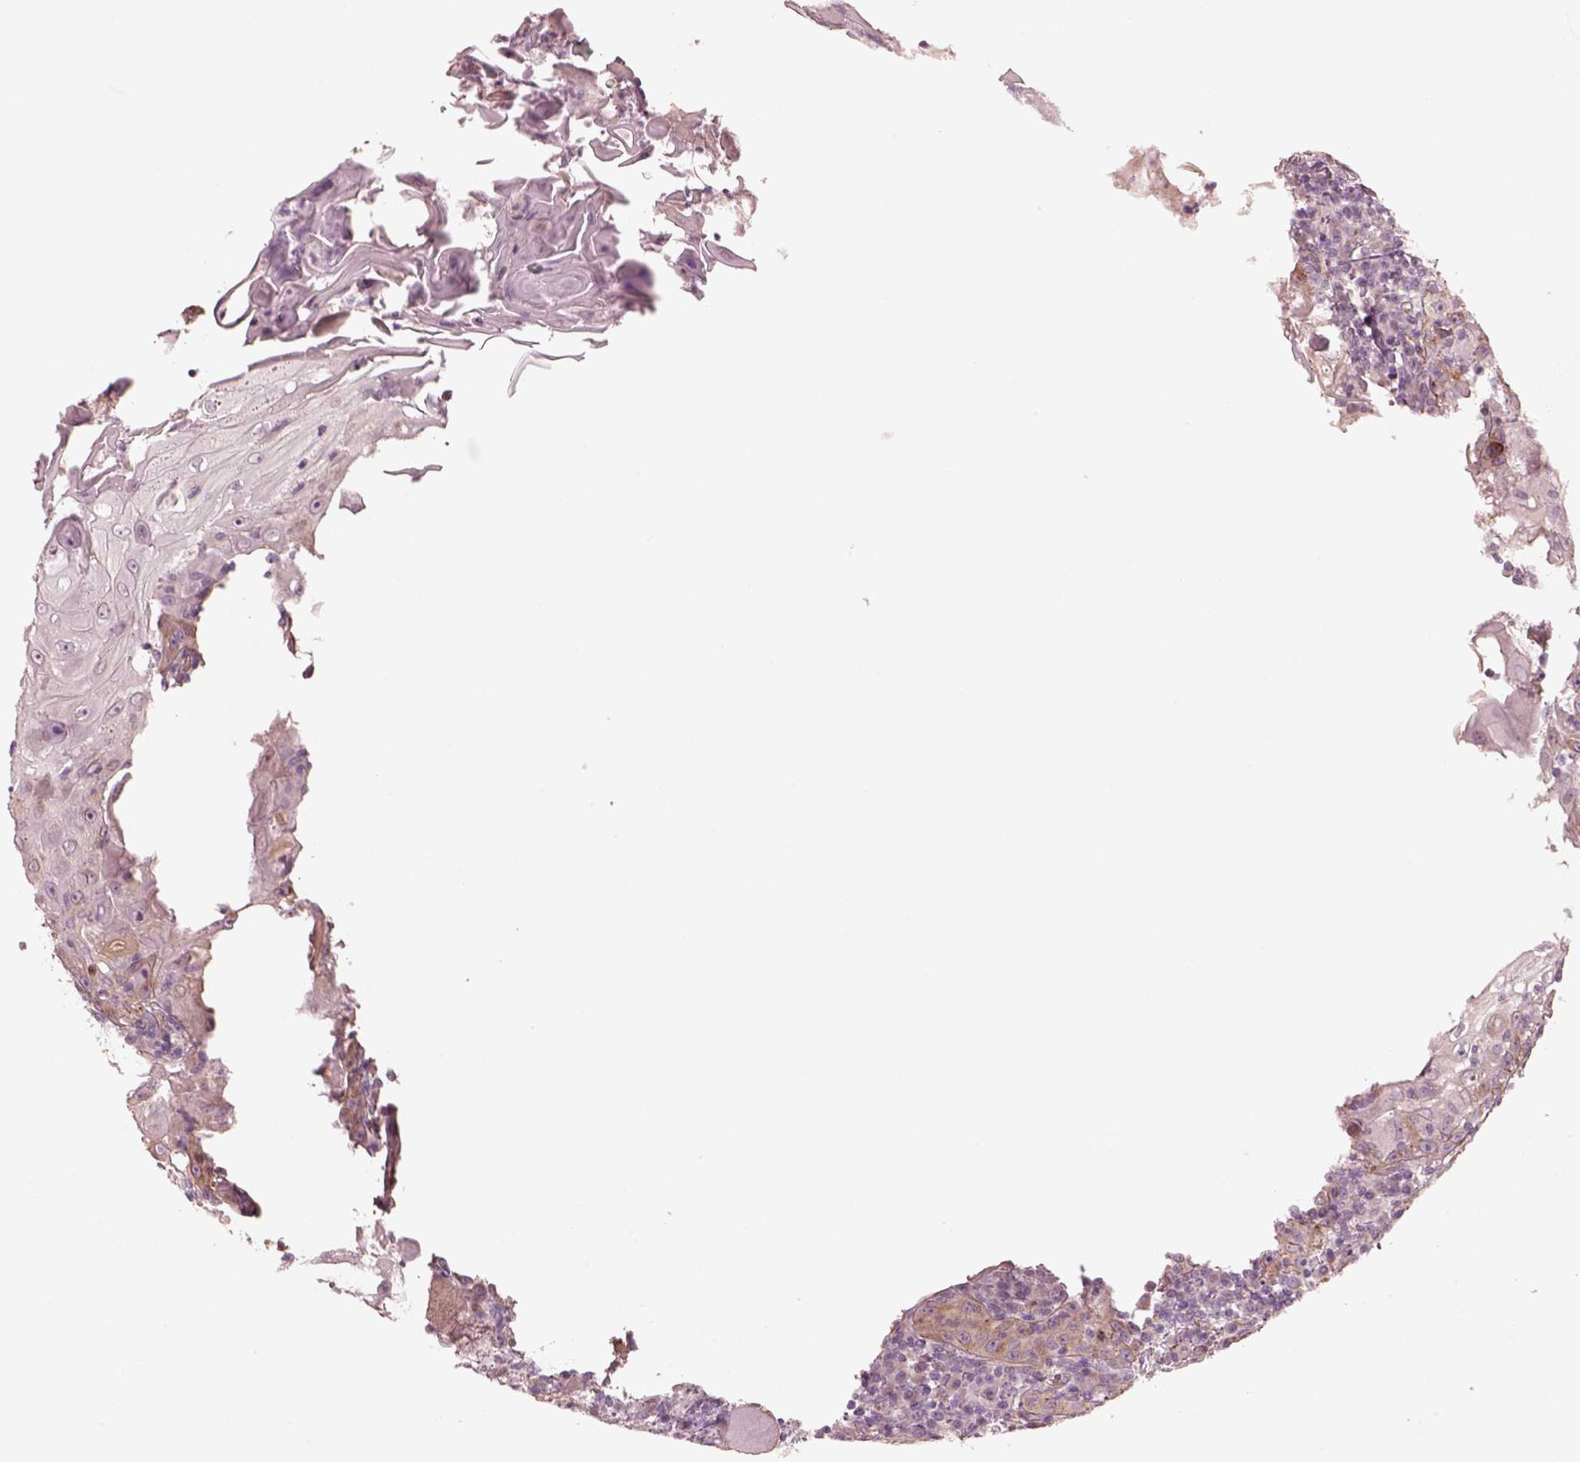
{"staining": {"intensity": "weak", "quantity": "25%-75%", "location": "cytoplasmic/membranous"}, "tissue": "head and neck cancer", "cell_type": "Tumor cells", "image_type": "cancer", "snomed": [{"axis": "morphology", "description": "Squamous cell carcinoma, NOS"}, {"axis": "topography", "description": "Head-Neck"}], "caption": "Immunohistochemistry image of head and neck squamous cell carcinoma stained for a protein (brown), which exhibits low levels of weak cytoplasmic/membranous staining in about 25%-75% of tumor cells.", "gene": "CRYM", "patient": {"sex": "male", "age": 52}}